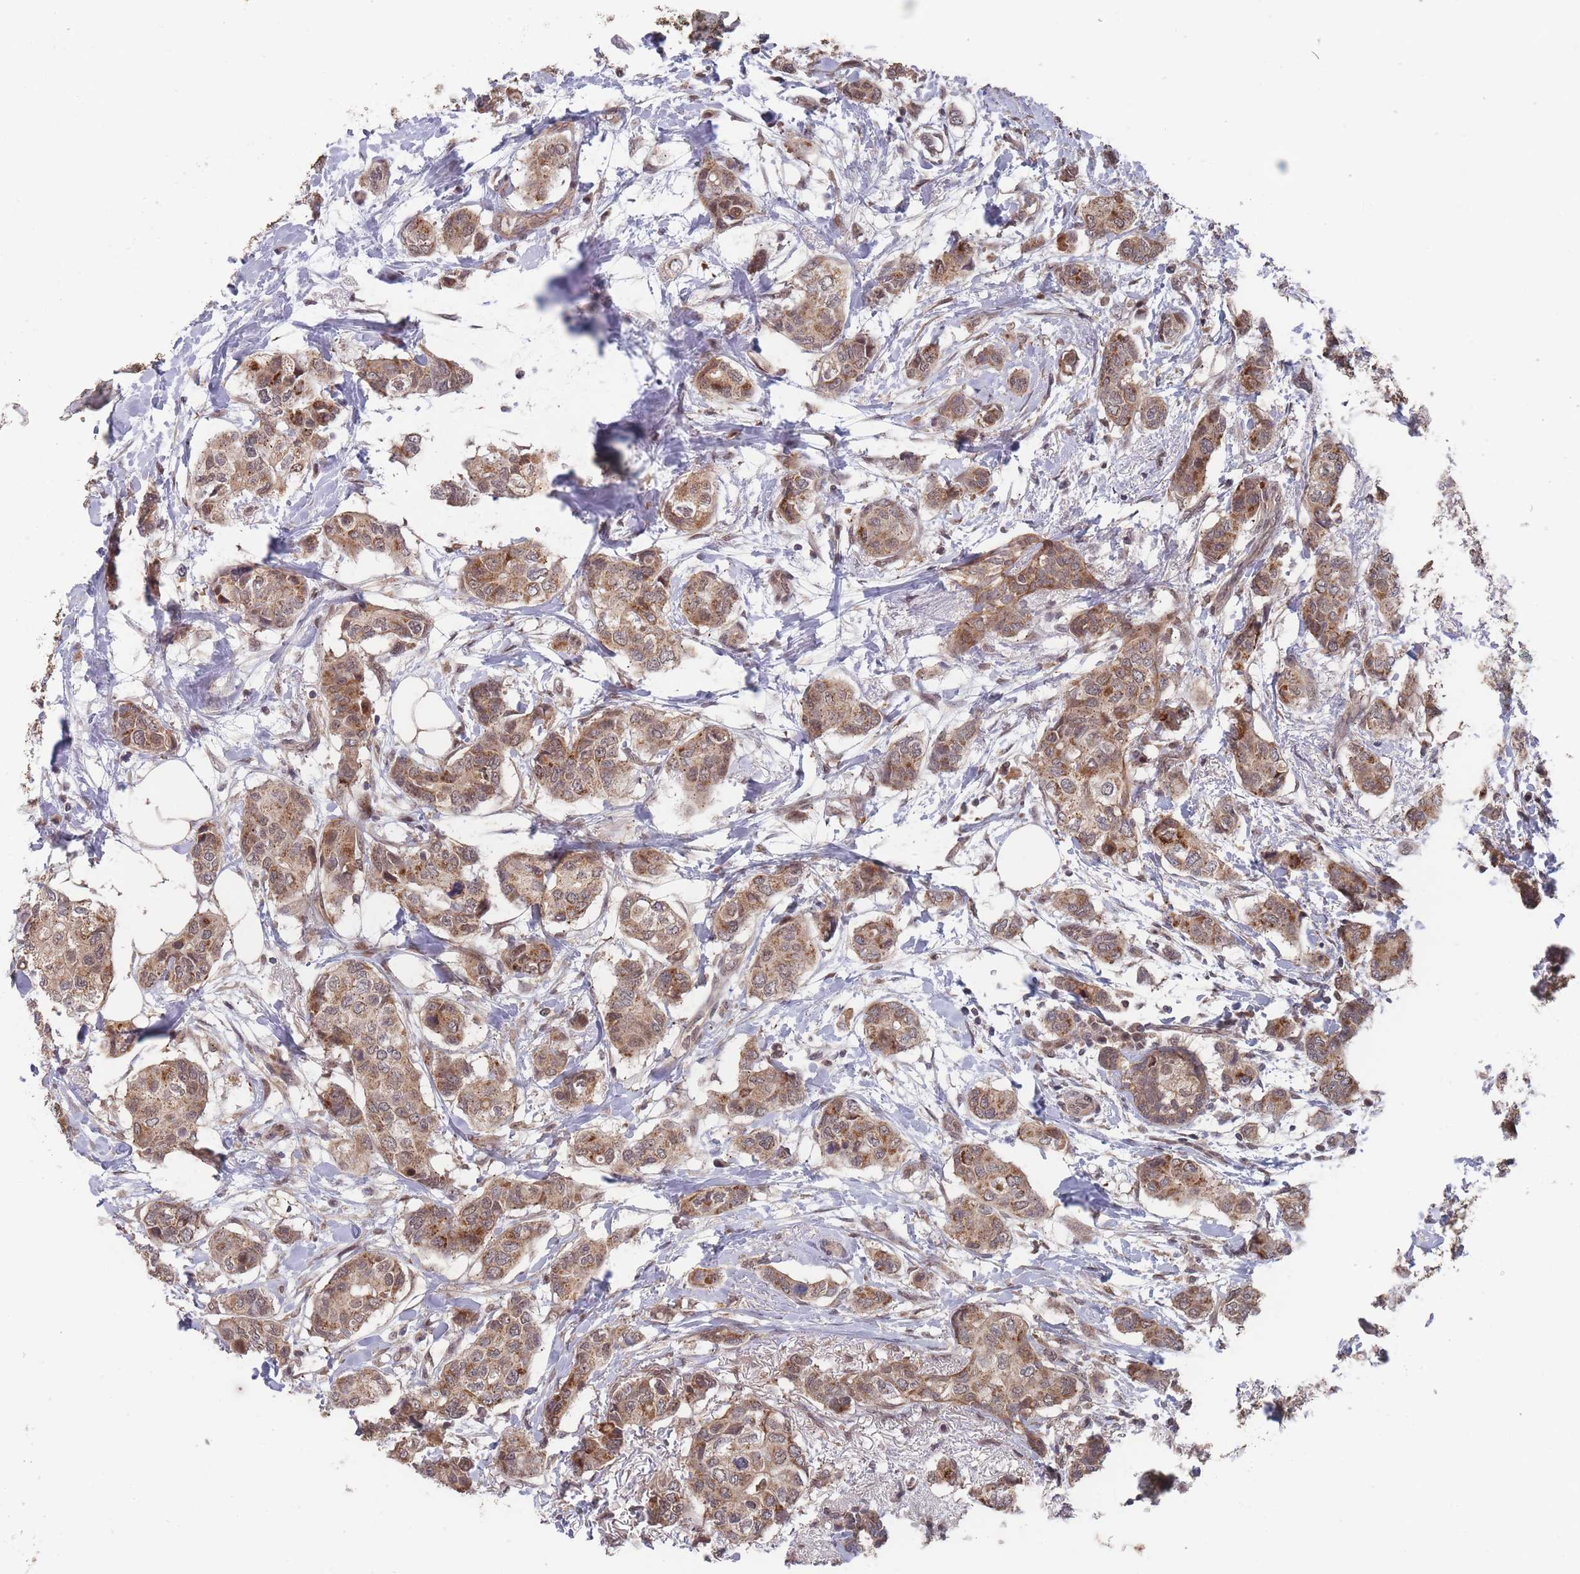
{"staining": {"intensity": "moderate", "quantity": ">75%", "location": "cytoplasmic/membranous"}, "tissue": "breast cancer", "cell_type": "Tumor cells", "image_type": "cancer", "snomed": [{"axis": "morphology", "description": "Lobular carcinoma"}, {"axis": "topography", "description": "Breast"}], "caption": "Tumor cells exhibit medium levels of moderate cytoplasmic/membranous positivity in about >75% of cells in breast cancer.", "gene": "SF3B1", "patient": {"sex": "female", "age": 51}}